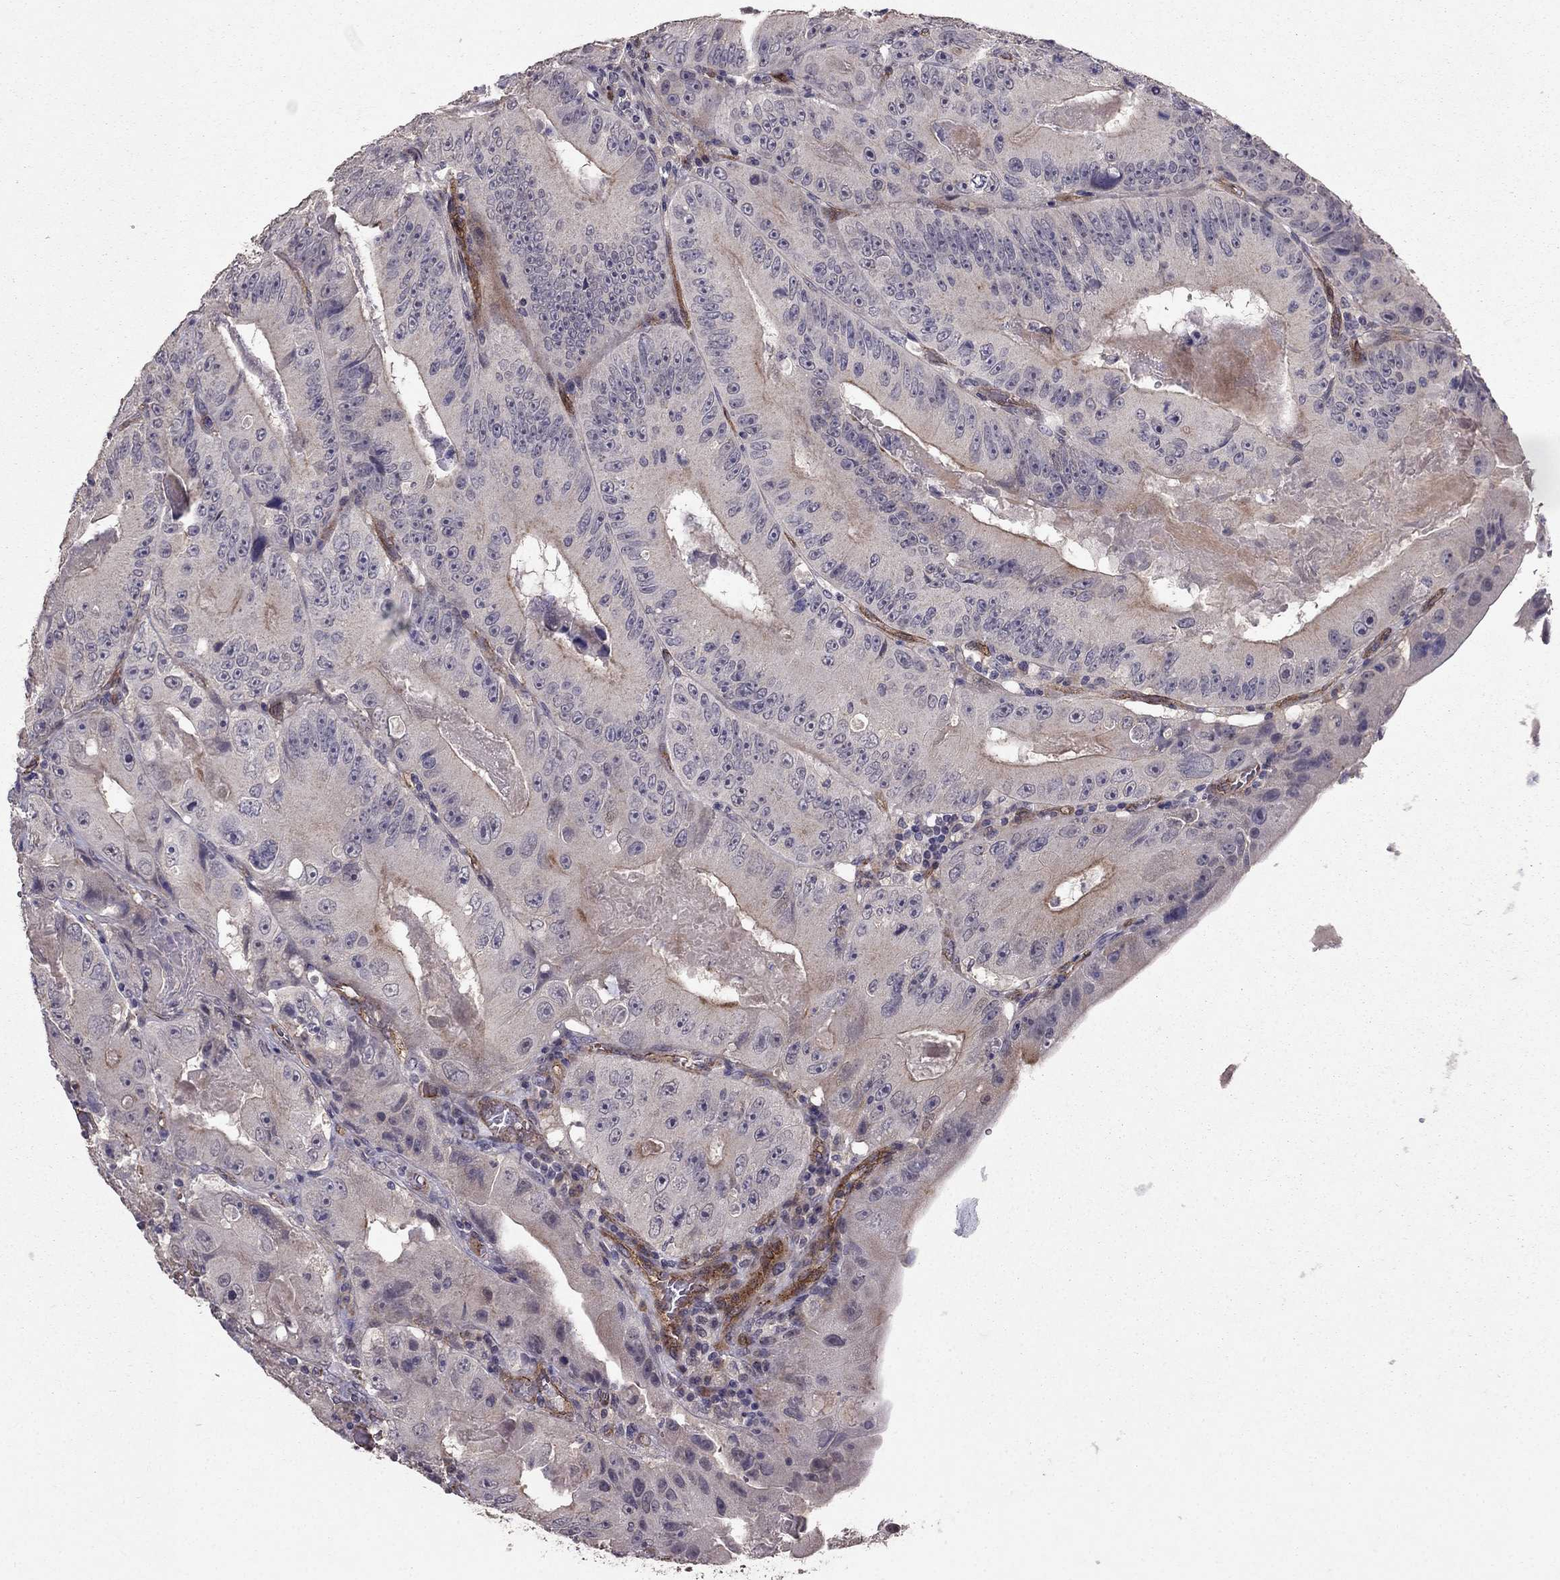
{"staining": {"intensity": "weak", "quantity": "<25%", "location": "cytoplasmic/membranous"}, "tissue": "colorectal cancer", "cell_type": "Tumor cells", "image_type": "cancer", "snomed": [{"axis": "morphology", "description": "Adenocarcinoma, NOS"}, {"axis": "topography", "description": "Colon"}], "caption": "Immunohistochemistry photomicrograph of human colorectal cancer (adenocarcinoma) stained for a protein (brown), which displays no positivity in tumor cells.", "gene": "RASIP1", "patient": {"sex": "female", "age": 86}}